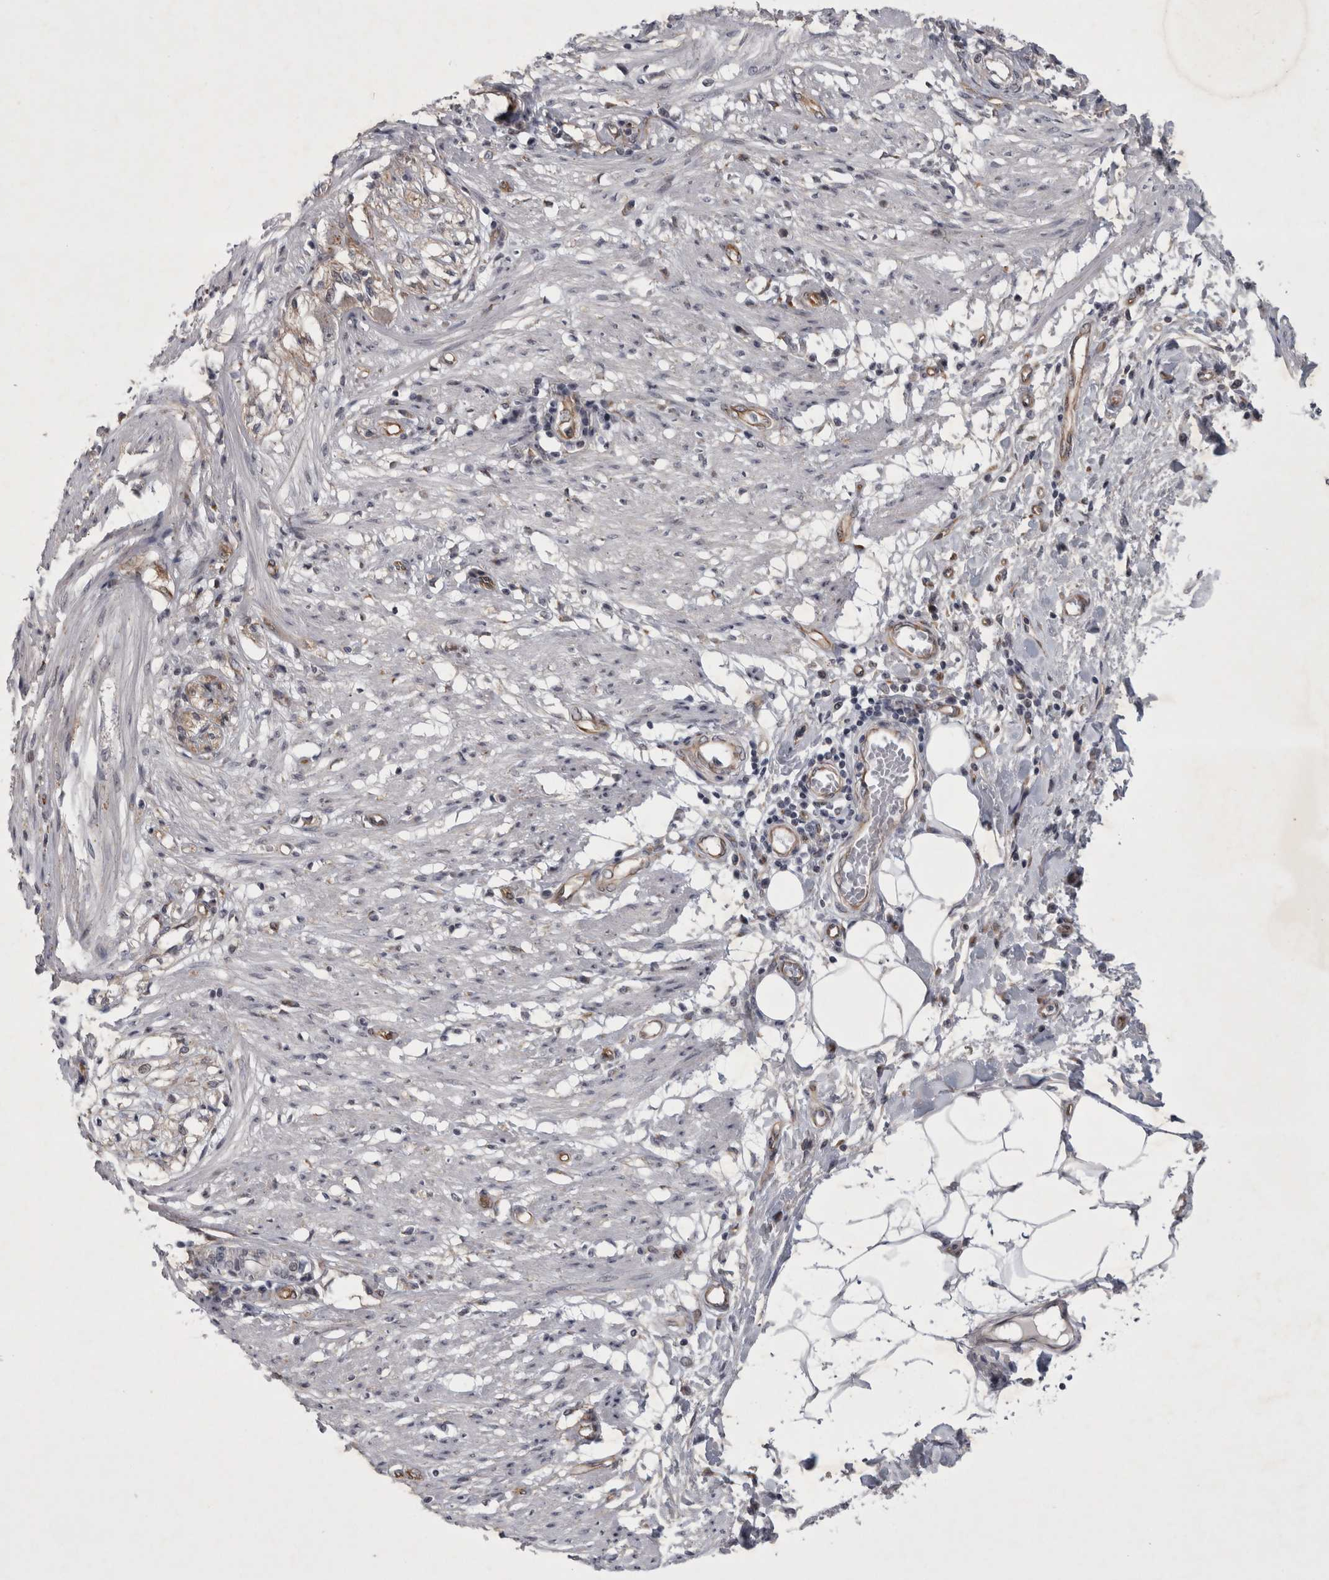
{"staining": {"intensity": "negative", "quantity": "none", "location": "none"}, "tissue": "smooth muscle", "cell_type": "Smooth muscle cells", "image_type": "normal", "snomed": [{"axis": "morphology", "description": "Normal tissue, NOS"}, {"axis": "morphology", "description": "Adenocarcinoma, NOS"}, {"axis": "topography", "description": "Smooth muscle"}, {"axis": "topography", "description": "Colon"}], "caption": "This is an immunohistochemistry micrograph of normal human smooth muscle. There is no expression in smooth muscle cells.", "gene": "PARP11", "patient": {"sex": "male", "age": 14}}